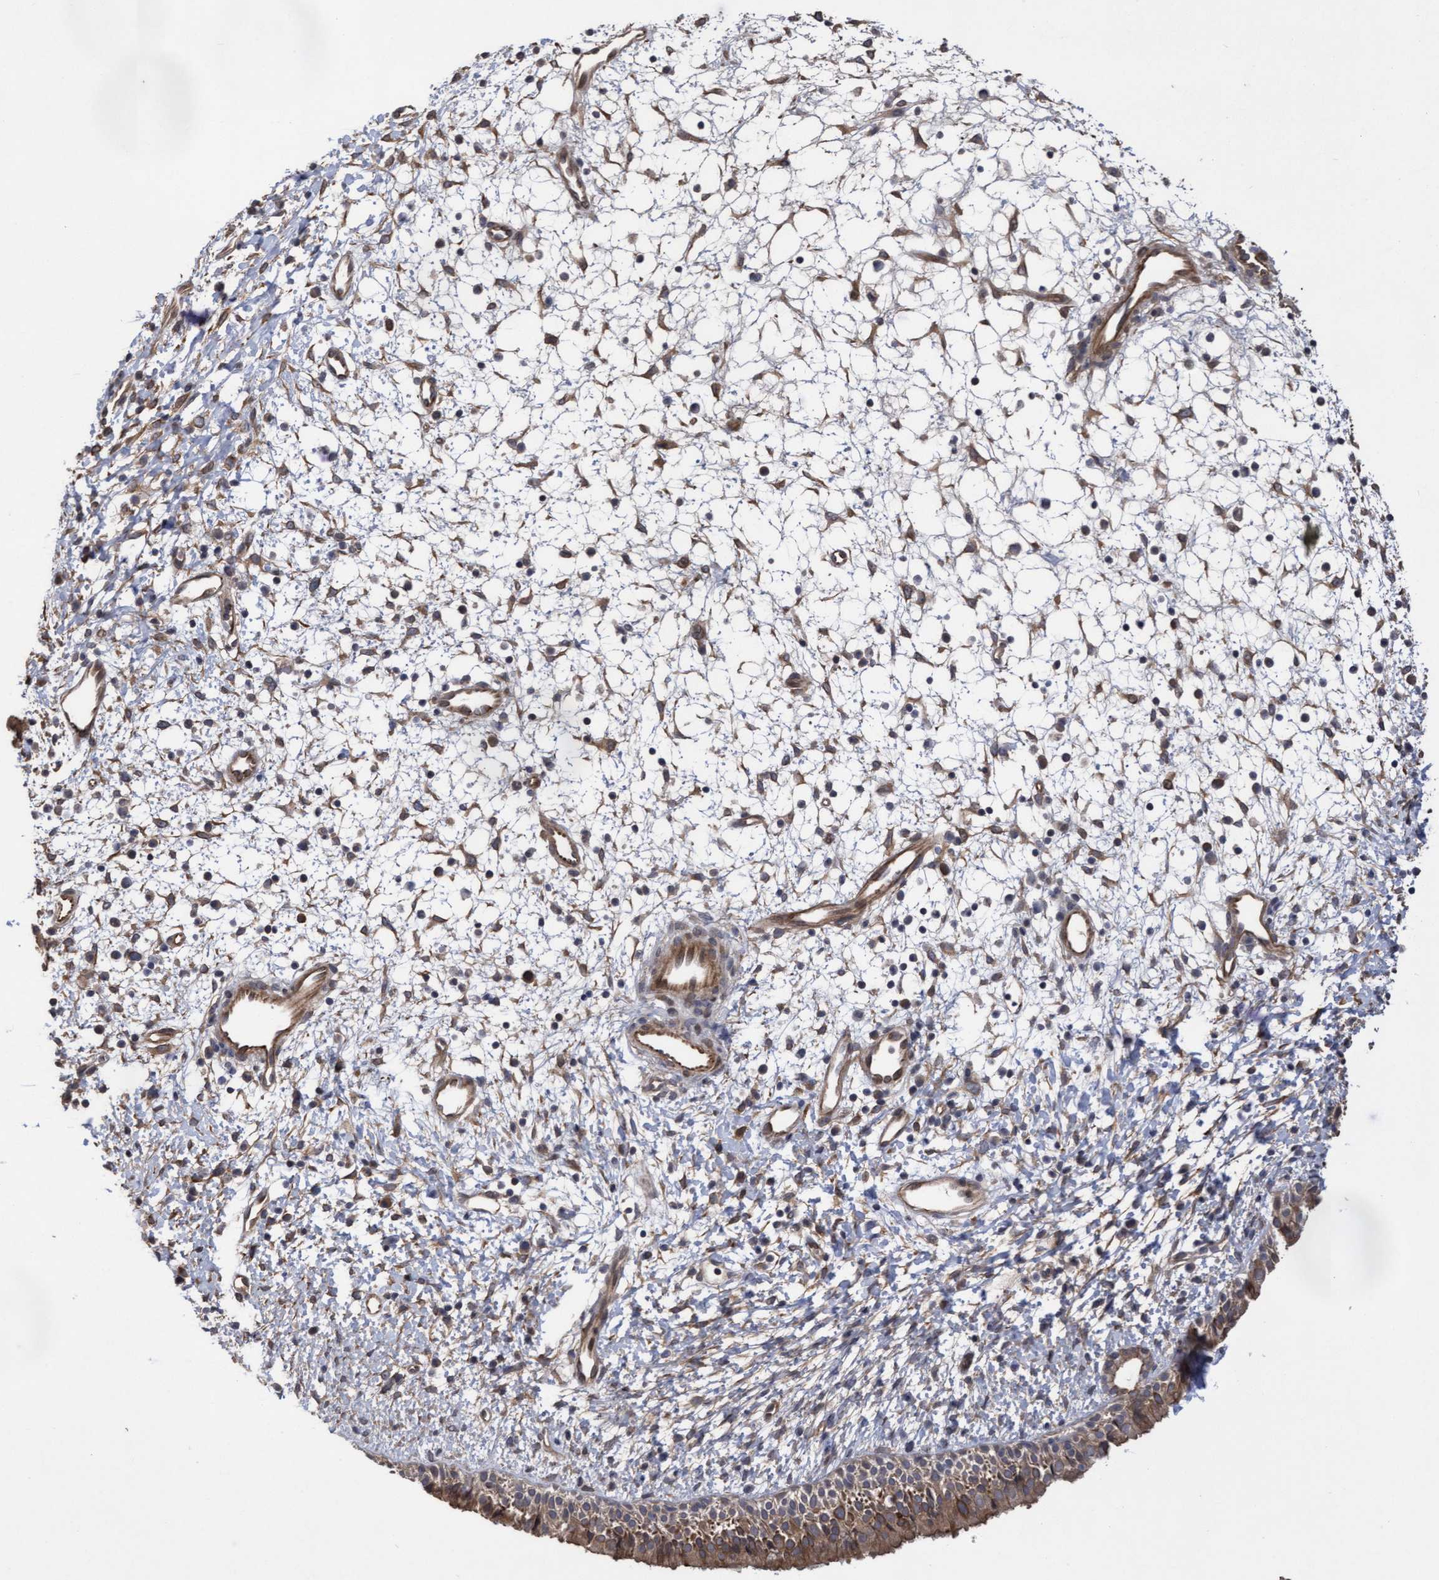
{"staining": {"intensity": "moderate", "quantity": ">75%", "location": "cytoplasmic/membranous"}, "tissue": "nasopharynx", "cell_type": "Respiratory epithelial cells", "image_type": "normal", "snomed": [{"axis": "morphology", "description": "Normal tissue, NOS"}, {"axis": "topography", "description": "Nasopharynx"}], "caption": "Protein expression analysis of unremarkable nasopharynx shows moderate cytoplasmic/membranous expression in about >75% of respiratory epithelial cells. The staining was performed using DAB to visualize the protein expression in brown, while the nuclei were stained in blue with hematoxylin (Magnification: 20x).", "gene": "COBL", "patient": {"sex": "male", "age": 22}}